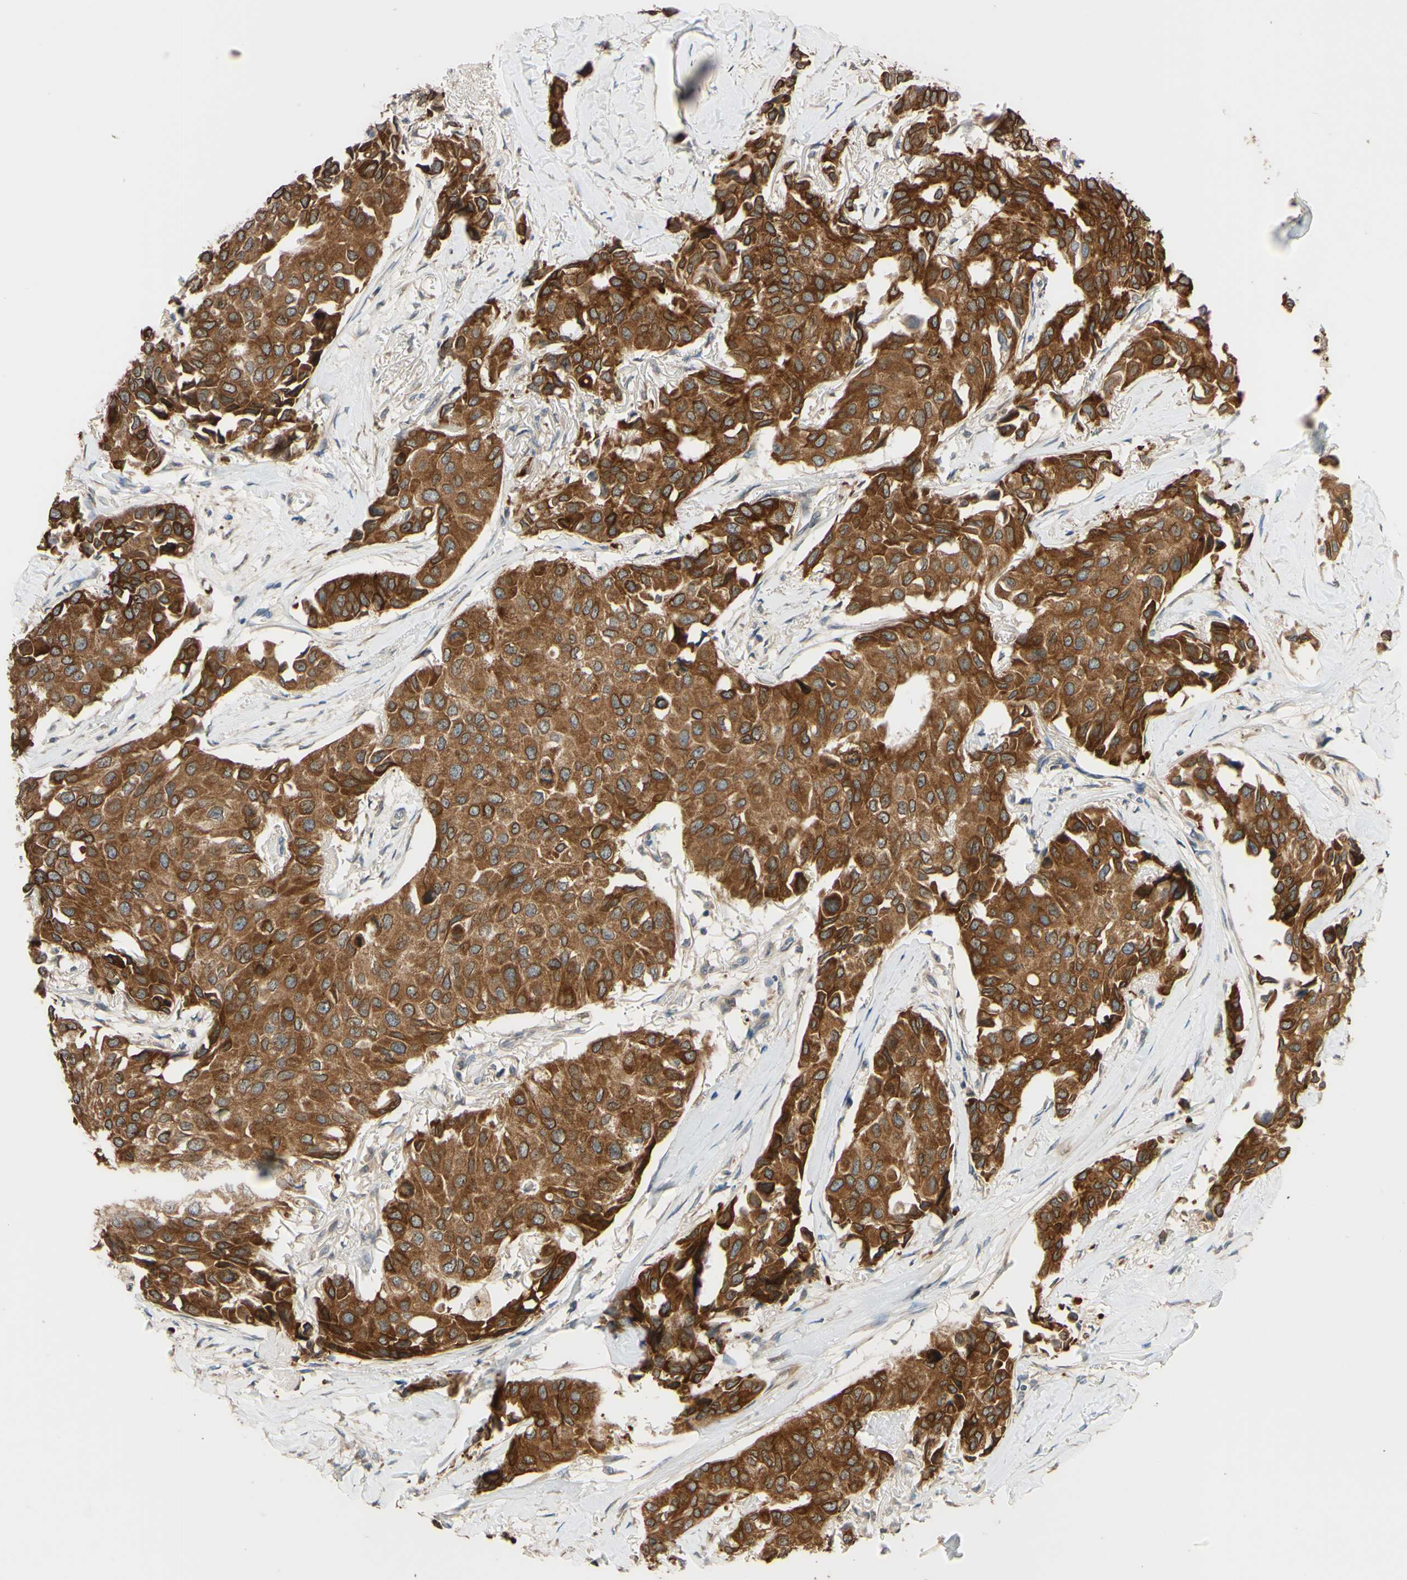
{"staining": {"intensity": "strong", "quantity": ">75%", "location": "cytoplasmic/membranous"}, "tissue": "breast cancer", "cell_type": "Tumor cells", "image_type": "cancer", "snomed": [{"axis": "morphology", "description": "Duct carcinoma"}, {"axis": "topography", "description": "Breast"}], "caption": "Invasive ductal carcinoma (breast) stained with a protein marker demonstrates strong staining in tumor cells.", "gene": "SMIM19", "patient": {"sex": "female", "age": 80}}